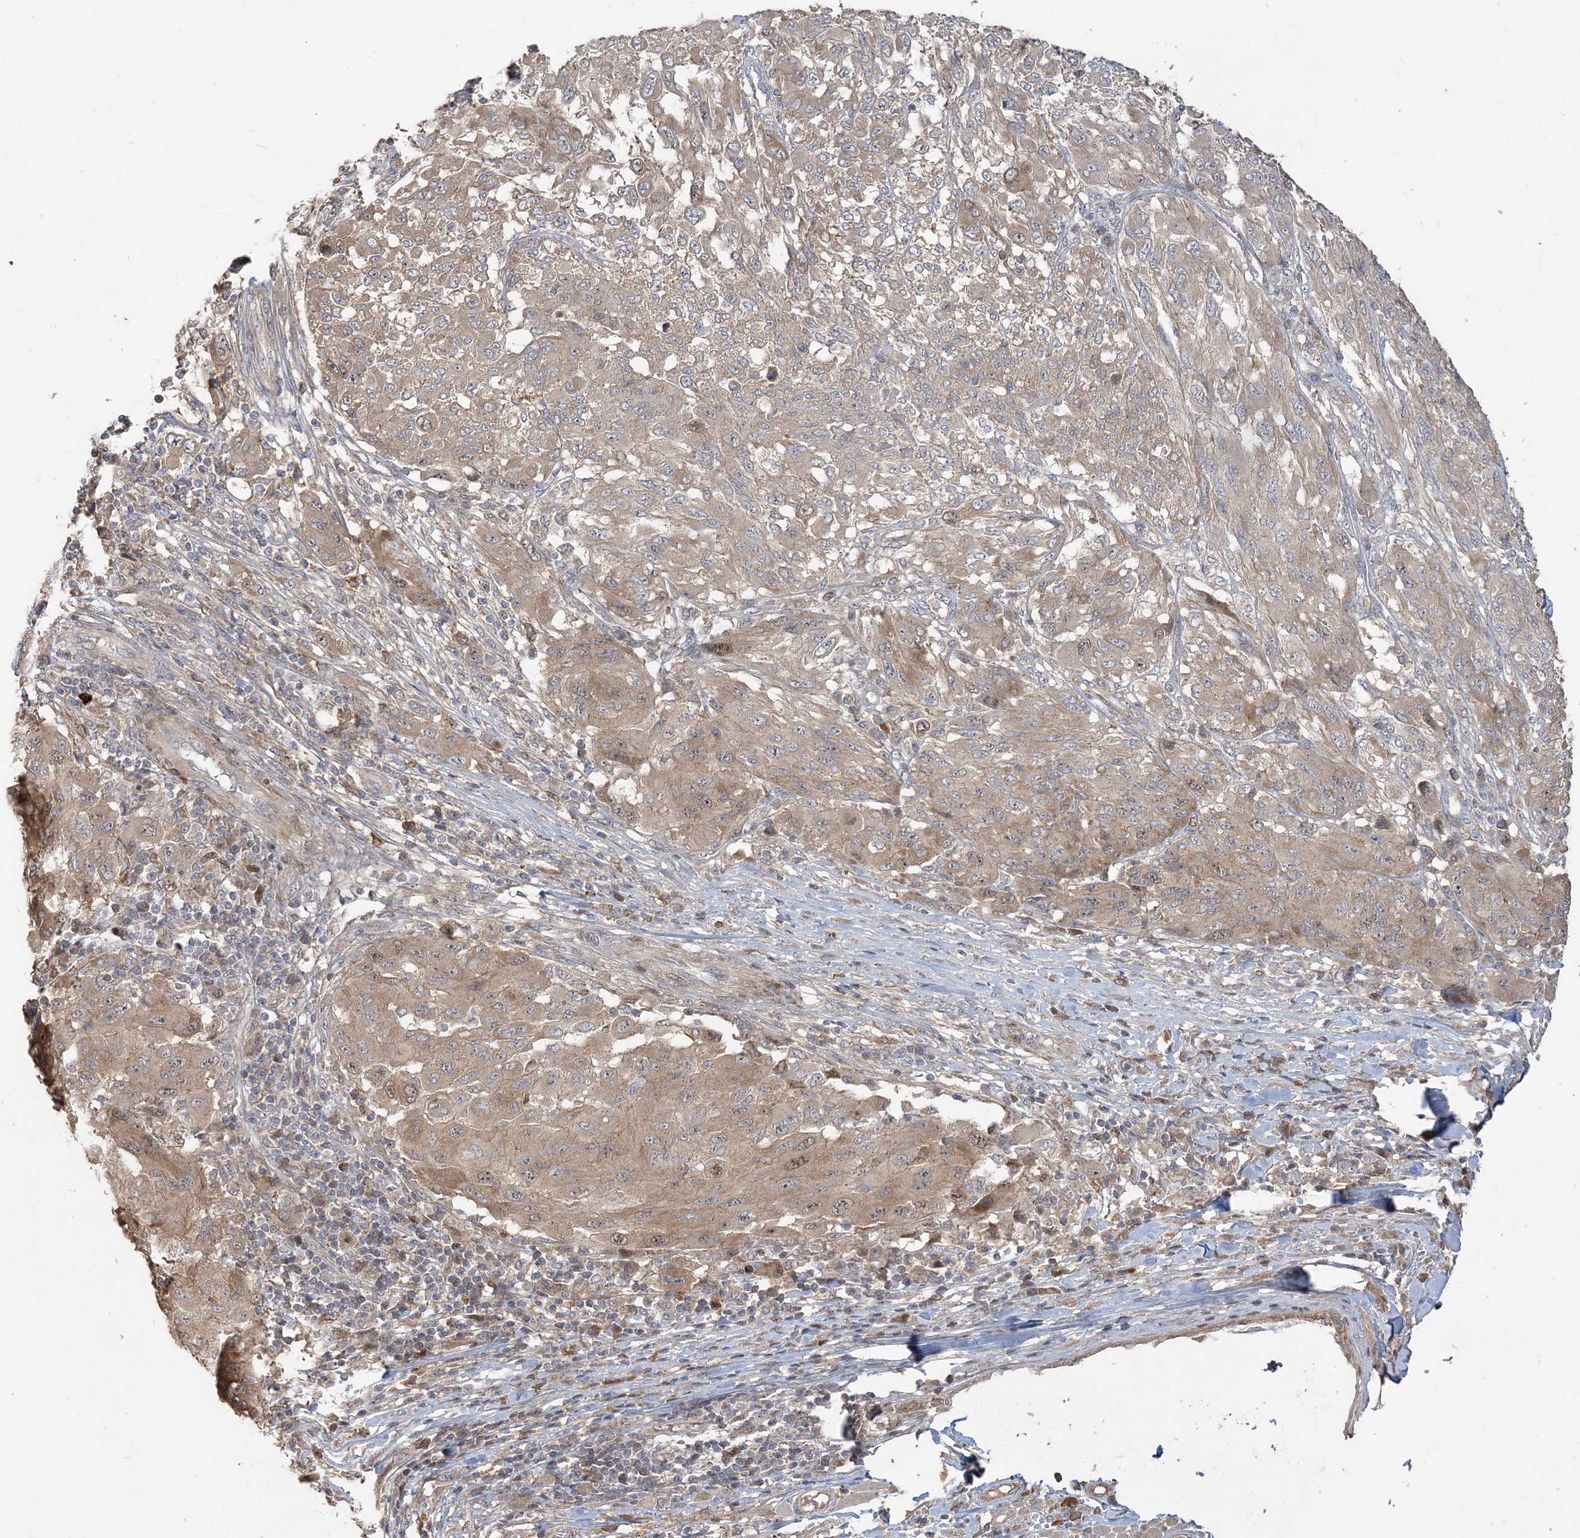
{"staining": {"intensity": "moderate", "quantity": ">75%", "location": "cytoplasmic/membranous,nuclear"}, "tissue": "melanoma", "cell_type": "Tumor cells", "image_type": "cancer", "snomed": [{"axis": "morphology", "description": "Malignant melanoma, NOS"}, {"axis": "topography", "description": "Skin"}], "caption": "Malignant melanoma stained with a brown dye shows moderate cytoplasmic/membranous and nuclear positive staining in approximately >75% of tumor cells.", "gene": "TRAIP", "patient": {"sex": "female", "age": 91}}